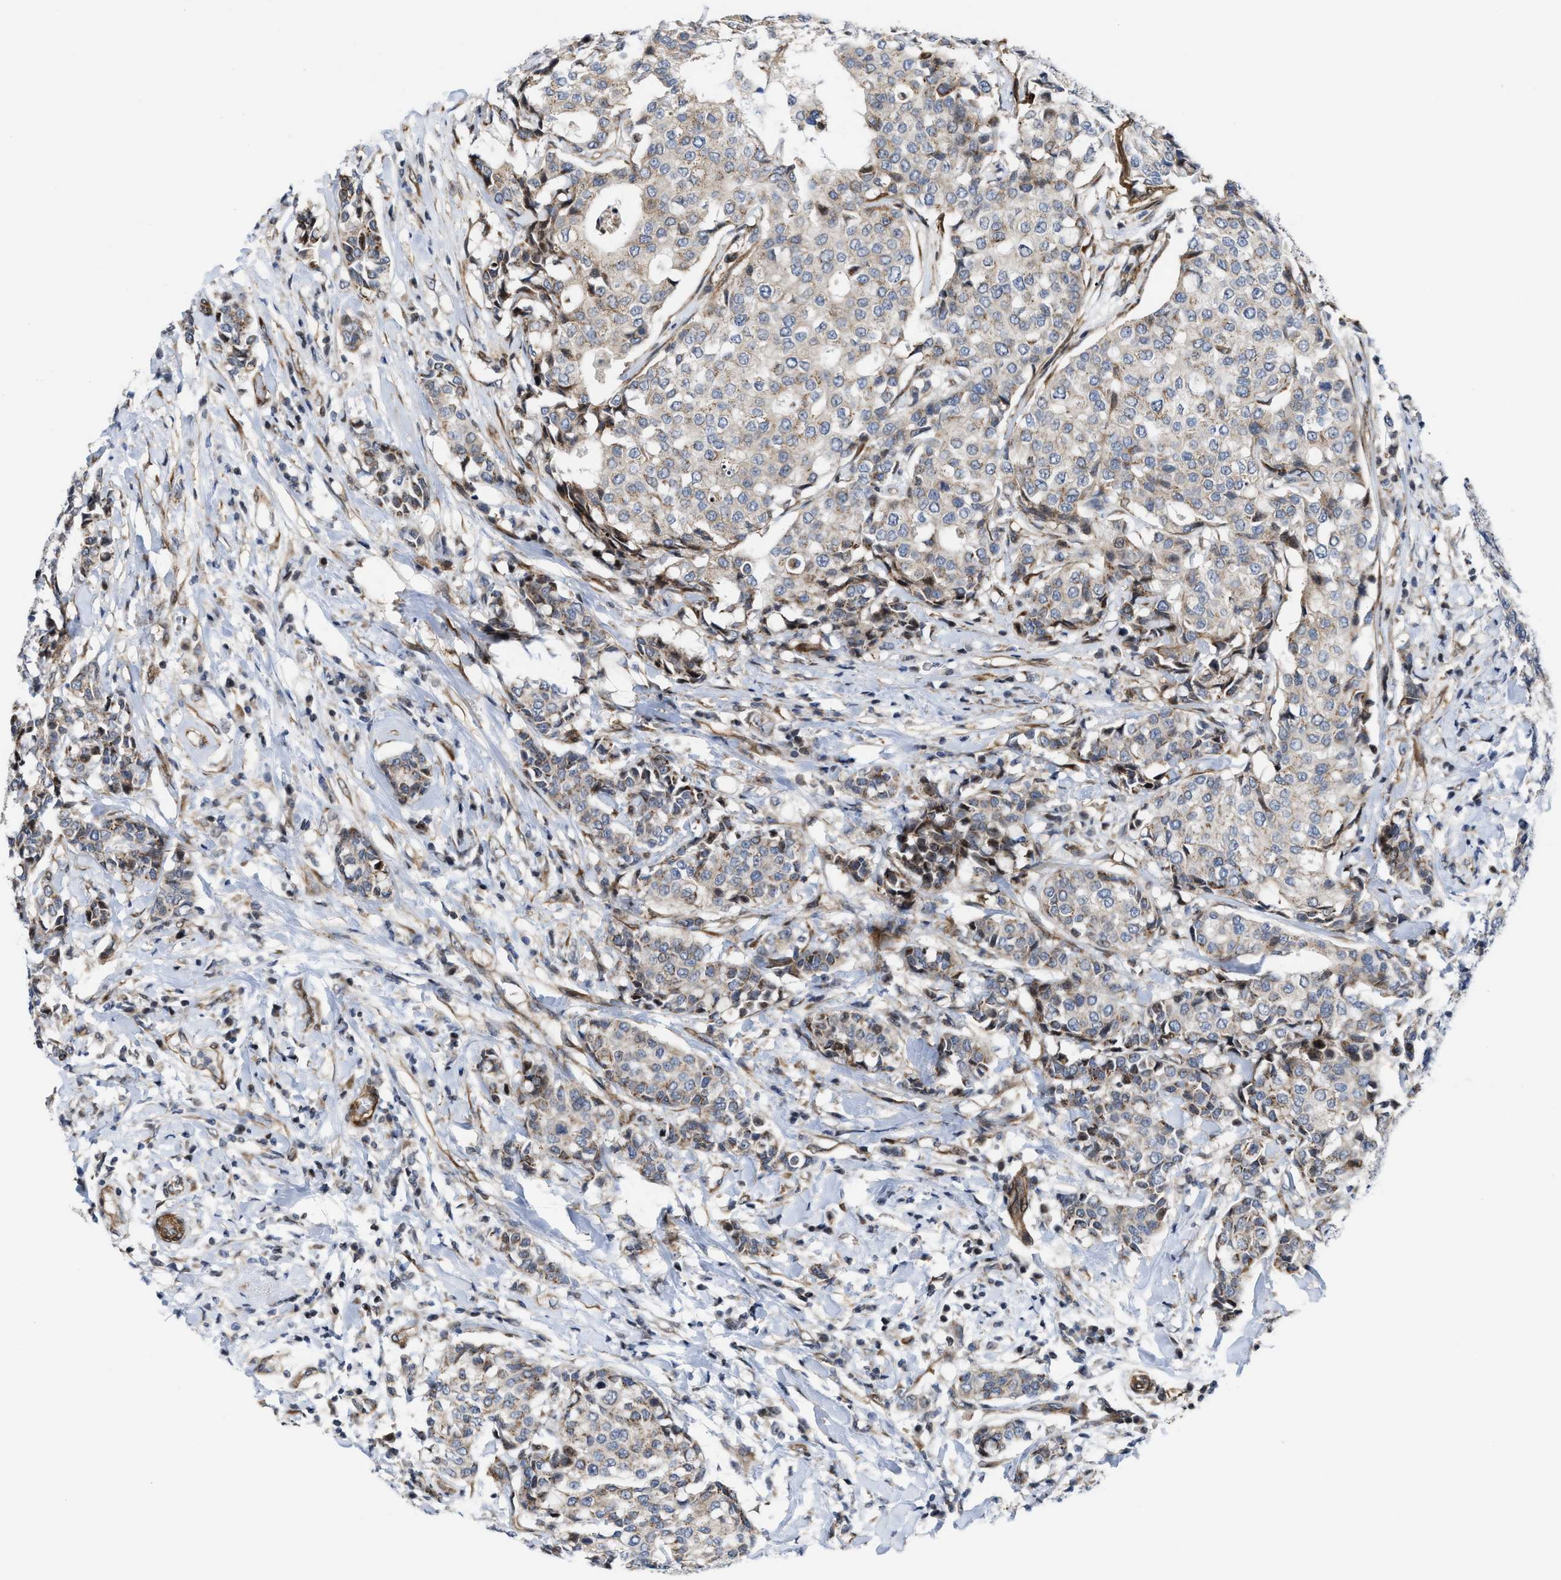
{"staining": {"intensity": "weak", "quantity": "<25%", "location": "cytoplasmic/membranous"}, "tissue": "breast cancer", "cell_type": "Tumor cells", "image_type": "cancer", "snomed": [{"axis": "morphology", "description": "Duct carcinoma"}, {"axis": "topography", "description": "Breast"}], "caption": "Protein analysis of infiltrating ductal carcinoma (breast) shows no significant expression in tumor cells.", "gene": "TGFB1I1", "patient": {"sex": "female", "age": 27}}